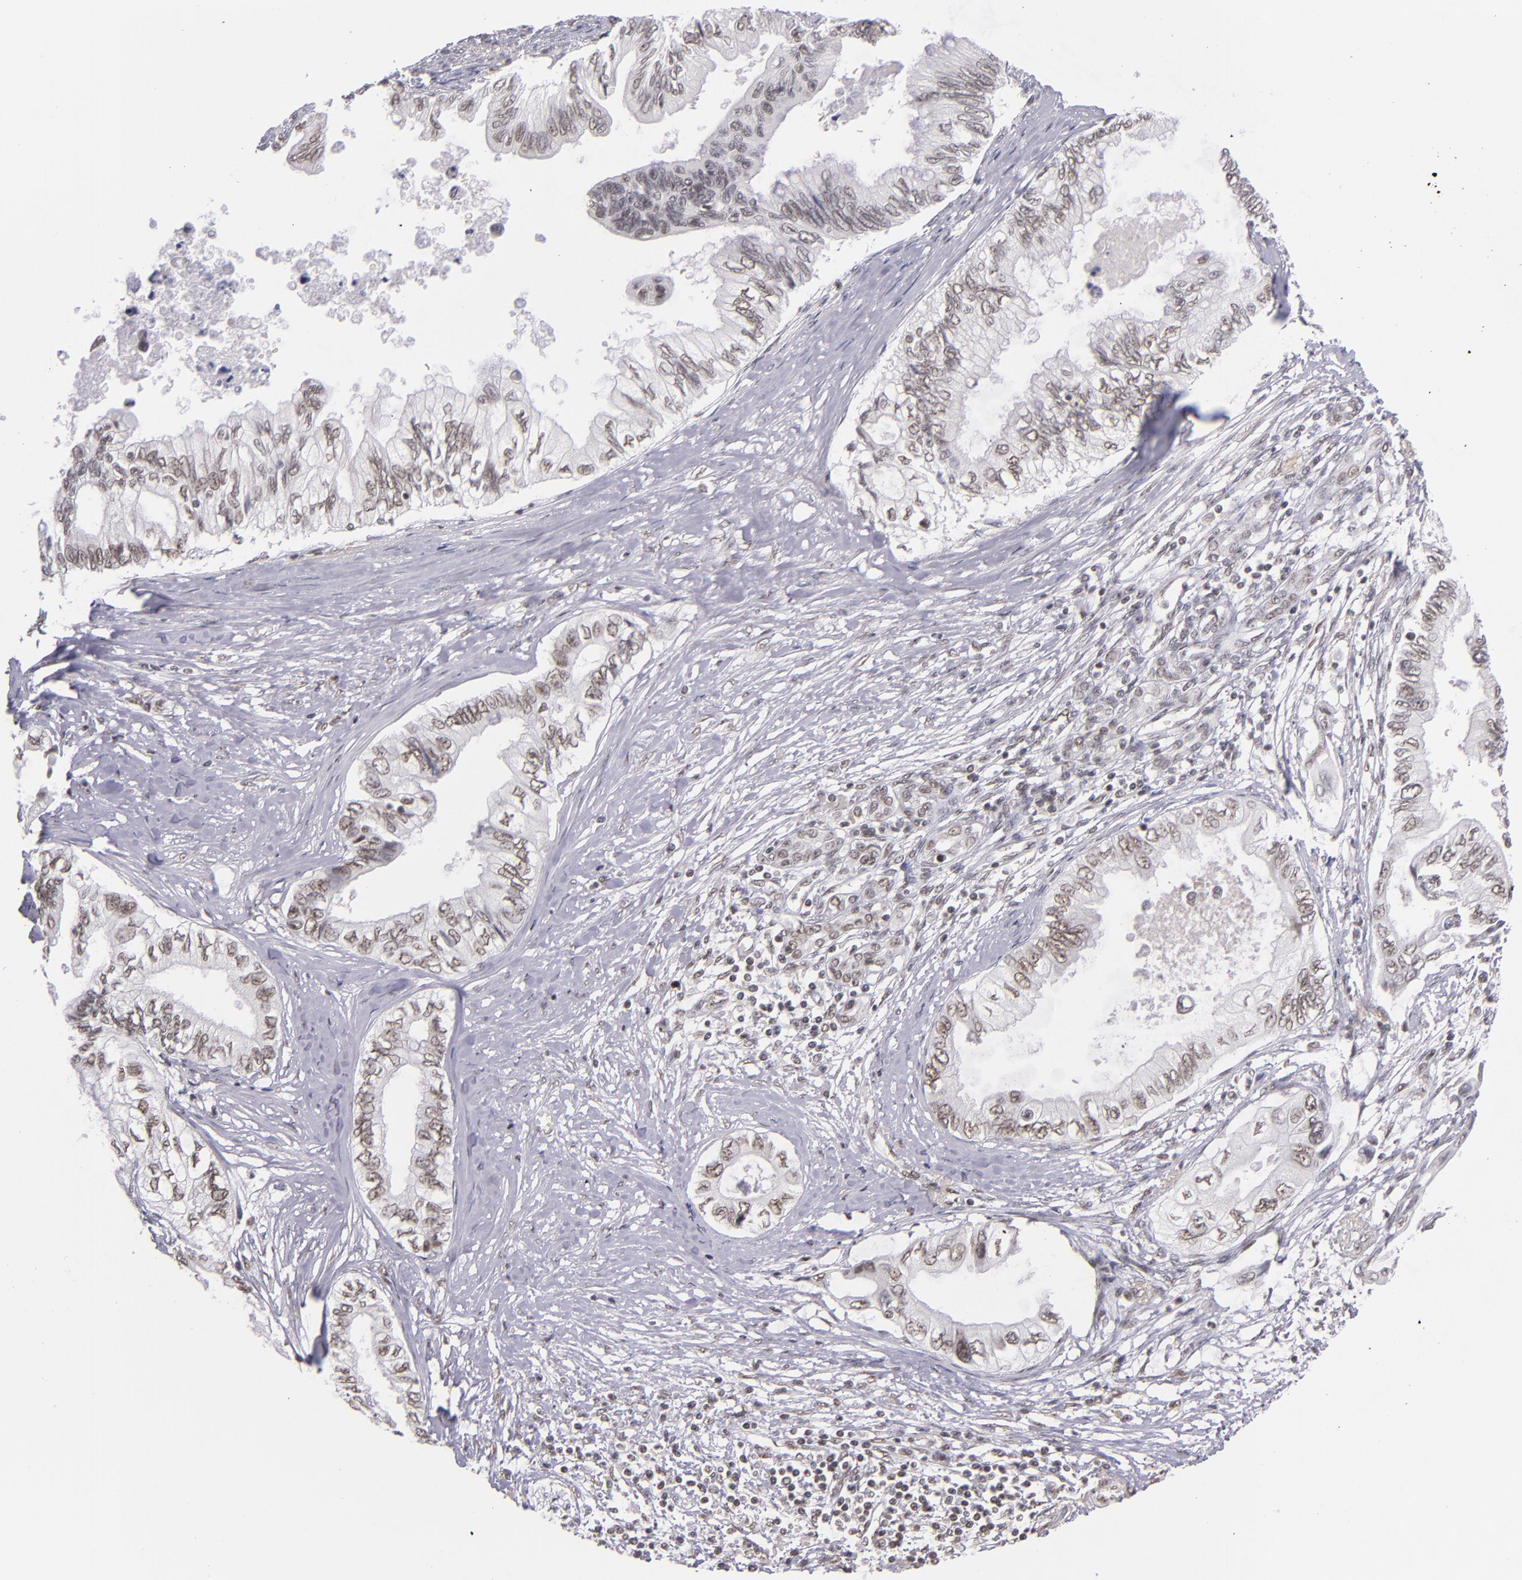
{"staining": {"intensity": "weak", "quantity": ">75%", "location": "nuclear"}, "tissue": "pancreatic cancer", "cell_type": "Tumor cells", "image_type": "cancer", "snomed": [{"axis": "morphology", "description": "Adenocarcinoma, NOS"}, {"axis": "topography", "description": "Pancreas"}], "caption": "Pancreatic cancer (adenocarcinoma) stained with DAB (3,3'-diaminobenzidine) immunohistochemistry reveals low levels of weak nuclear staining in about >75% of tumor cells. The protein is stained brown, and the nuclei are stained in blue (DAB (3,3'-diaminobenzidine) IHC with brightfield microscopy, high magnification).", "gene": "ZNF148", "patient": {"sex": "female", "age": 66}}